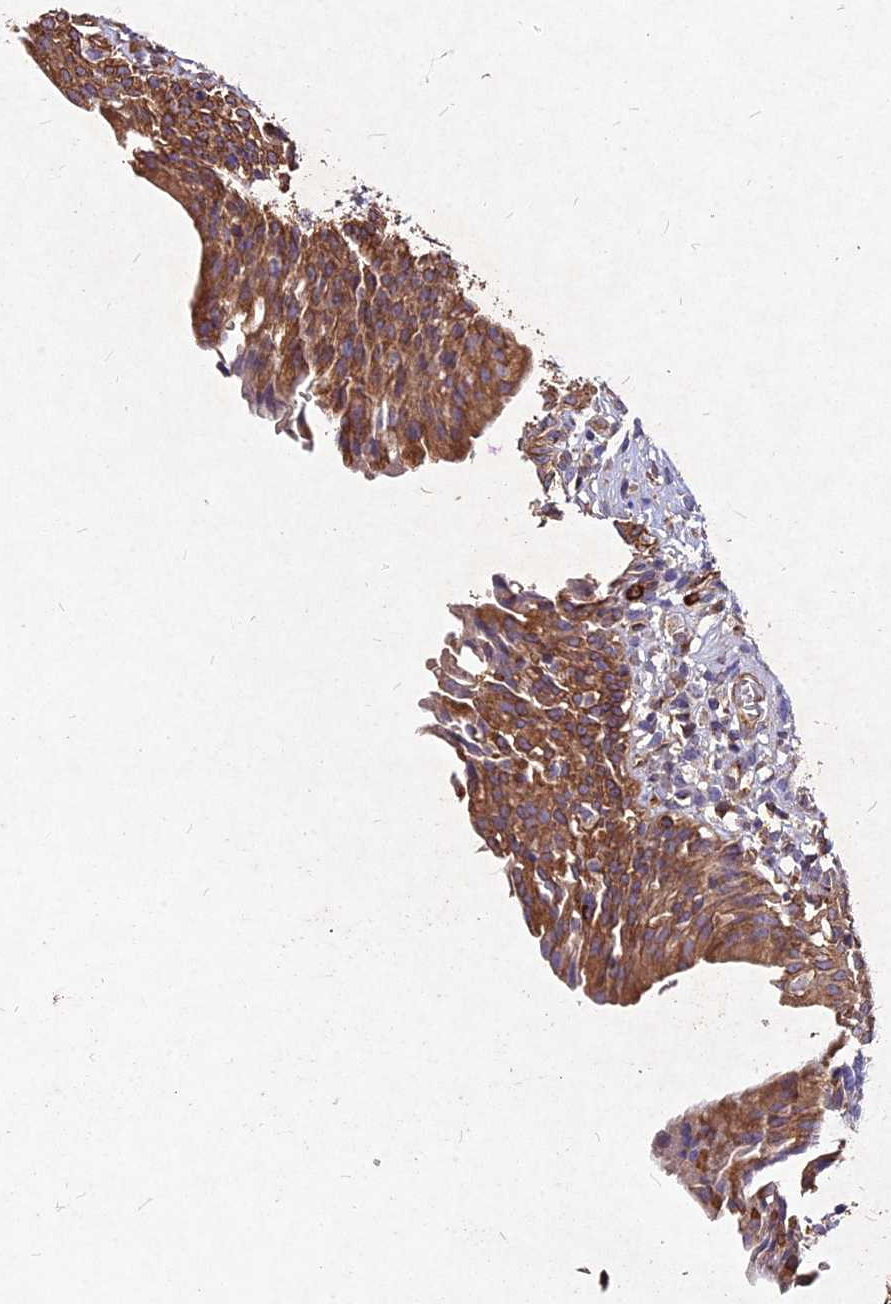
{"staining": {"intensity": "strong", "quantity": "25%-75%", "location": "cytoplasmic/membranous"}, "tissue": "urinary bladder", "cell_type": "Urothelial cells", "image_type": "normal", "snomed": [{"axis": "morphology", "description": "Normal tissue, NOS"}, {"axis": "morphology", "description": "Inflammation, NOS"}, {"axis": "topography", "description": "Urinary bladder"}], "caption": "Immunohistochemical staining of normal human urinary bladder shows high levels of strong cytoplasmic/membranous positivity in approximately 25%-75% of urothelial cells. The staining was performed using DAB, with brown indicating positive protein expression. Nuclei are stained blue with hematoxylin.", "gene": "SKA1", "patient": {"sex": "male", "age": 63}}